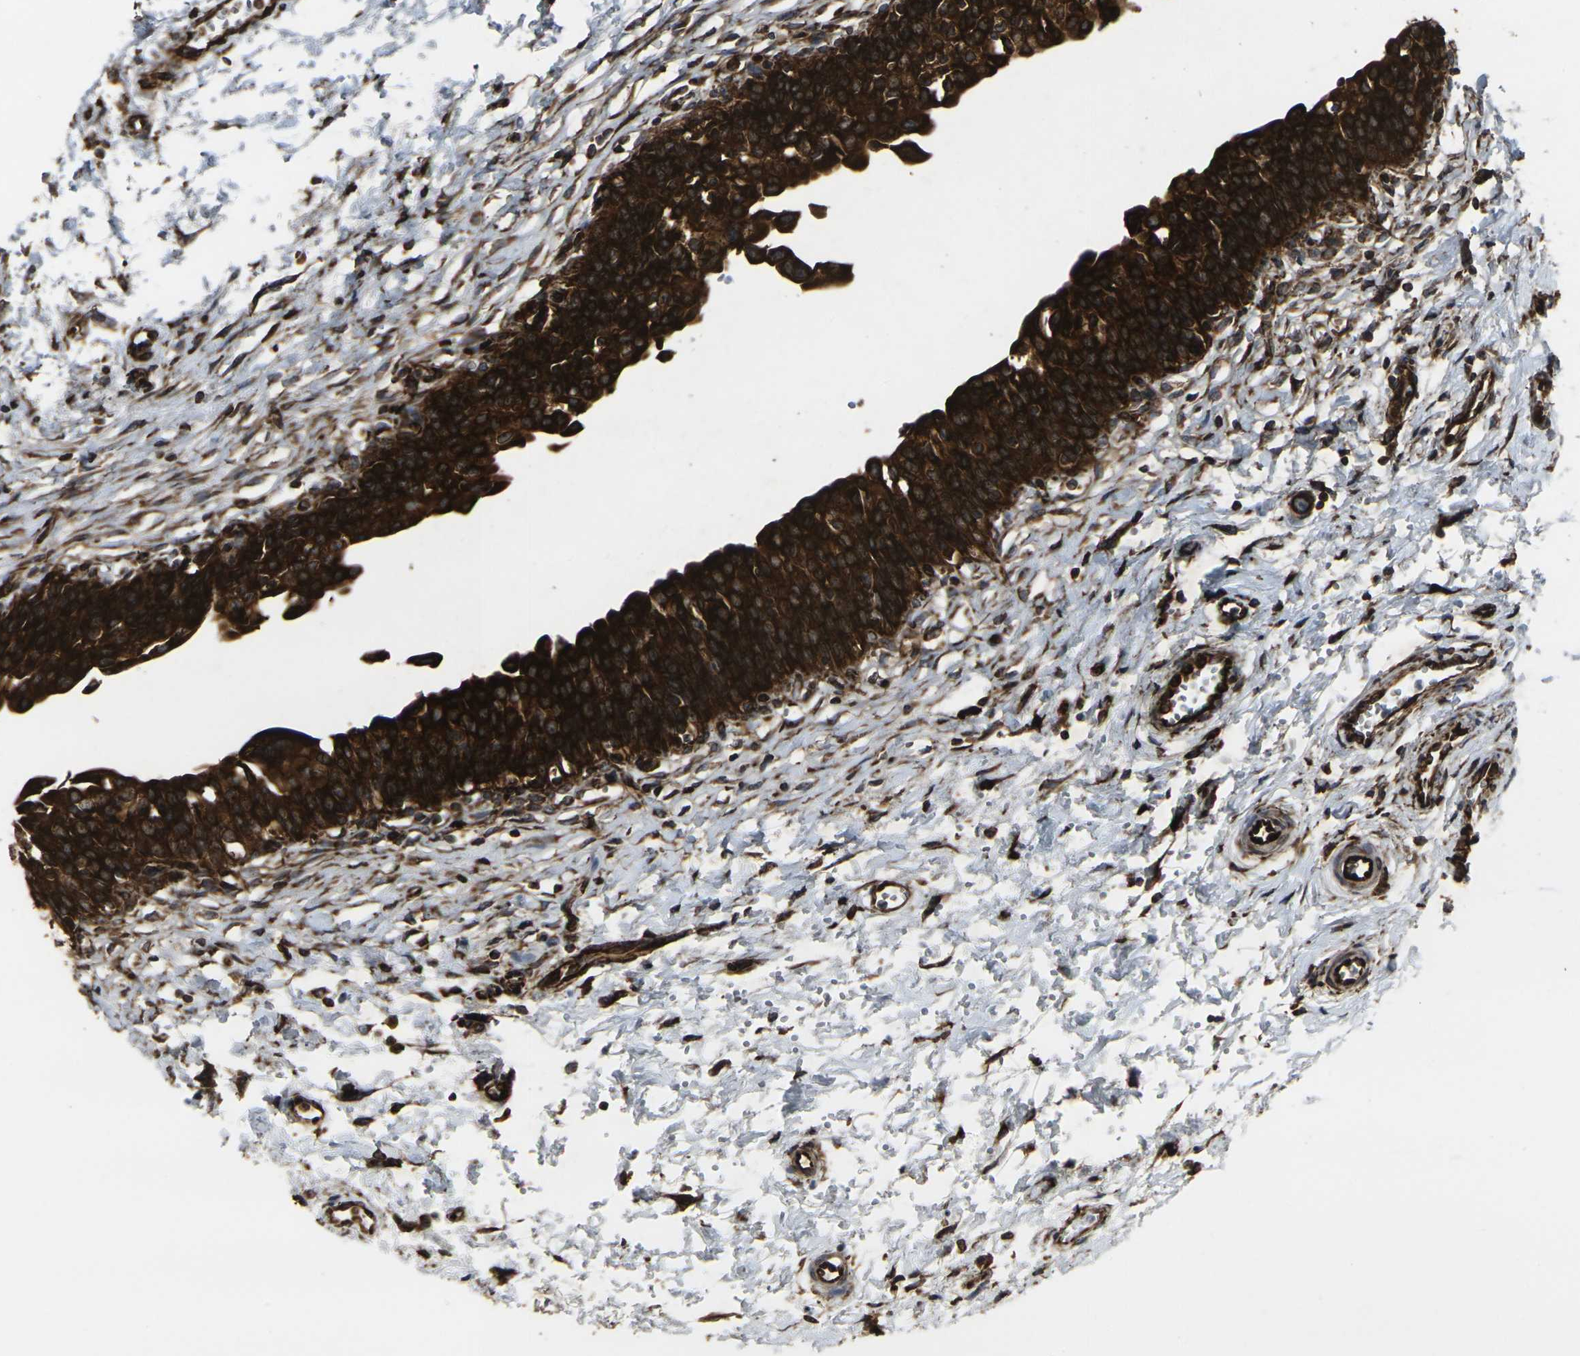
{"staining": {"intensity": "strong", "quantity": ">75%", "location": "cytoplasmic/membranous"}, "tissue": "urinary bladder", "cell_type": "Urothelial cells", "image_type": "normal", "snomed": [{"axis": "morphology", "description": "Normal tissue, NOS"}, {"axis": "topography", "description": "Urinary bladder"}], "caption": "Immunohistochemistry (IHC) photomicrograph of normal urinary bladder: urinary bladder stained using IHC displays high levels of strong protein expression localized specifically in the cytoplasmic/membranous of urothelial cells, appearing as a cytoplasmic/membranous brown color.", "gene": "MARCHF2", "patient": {"sex": "male", "age": 55}}